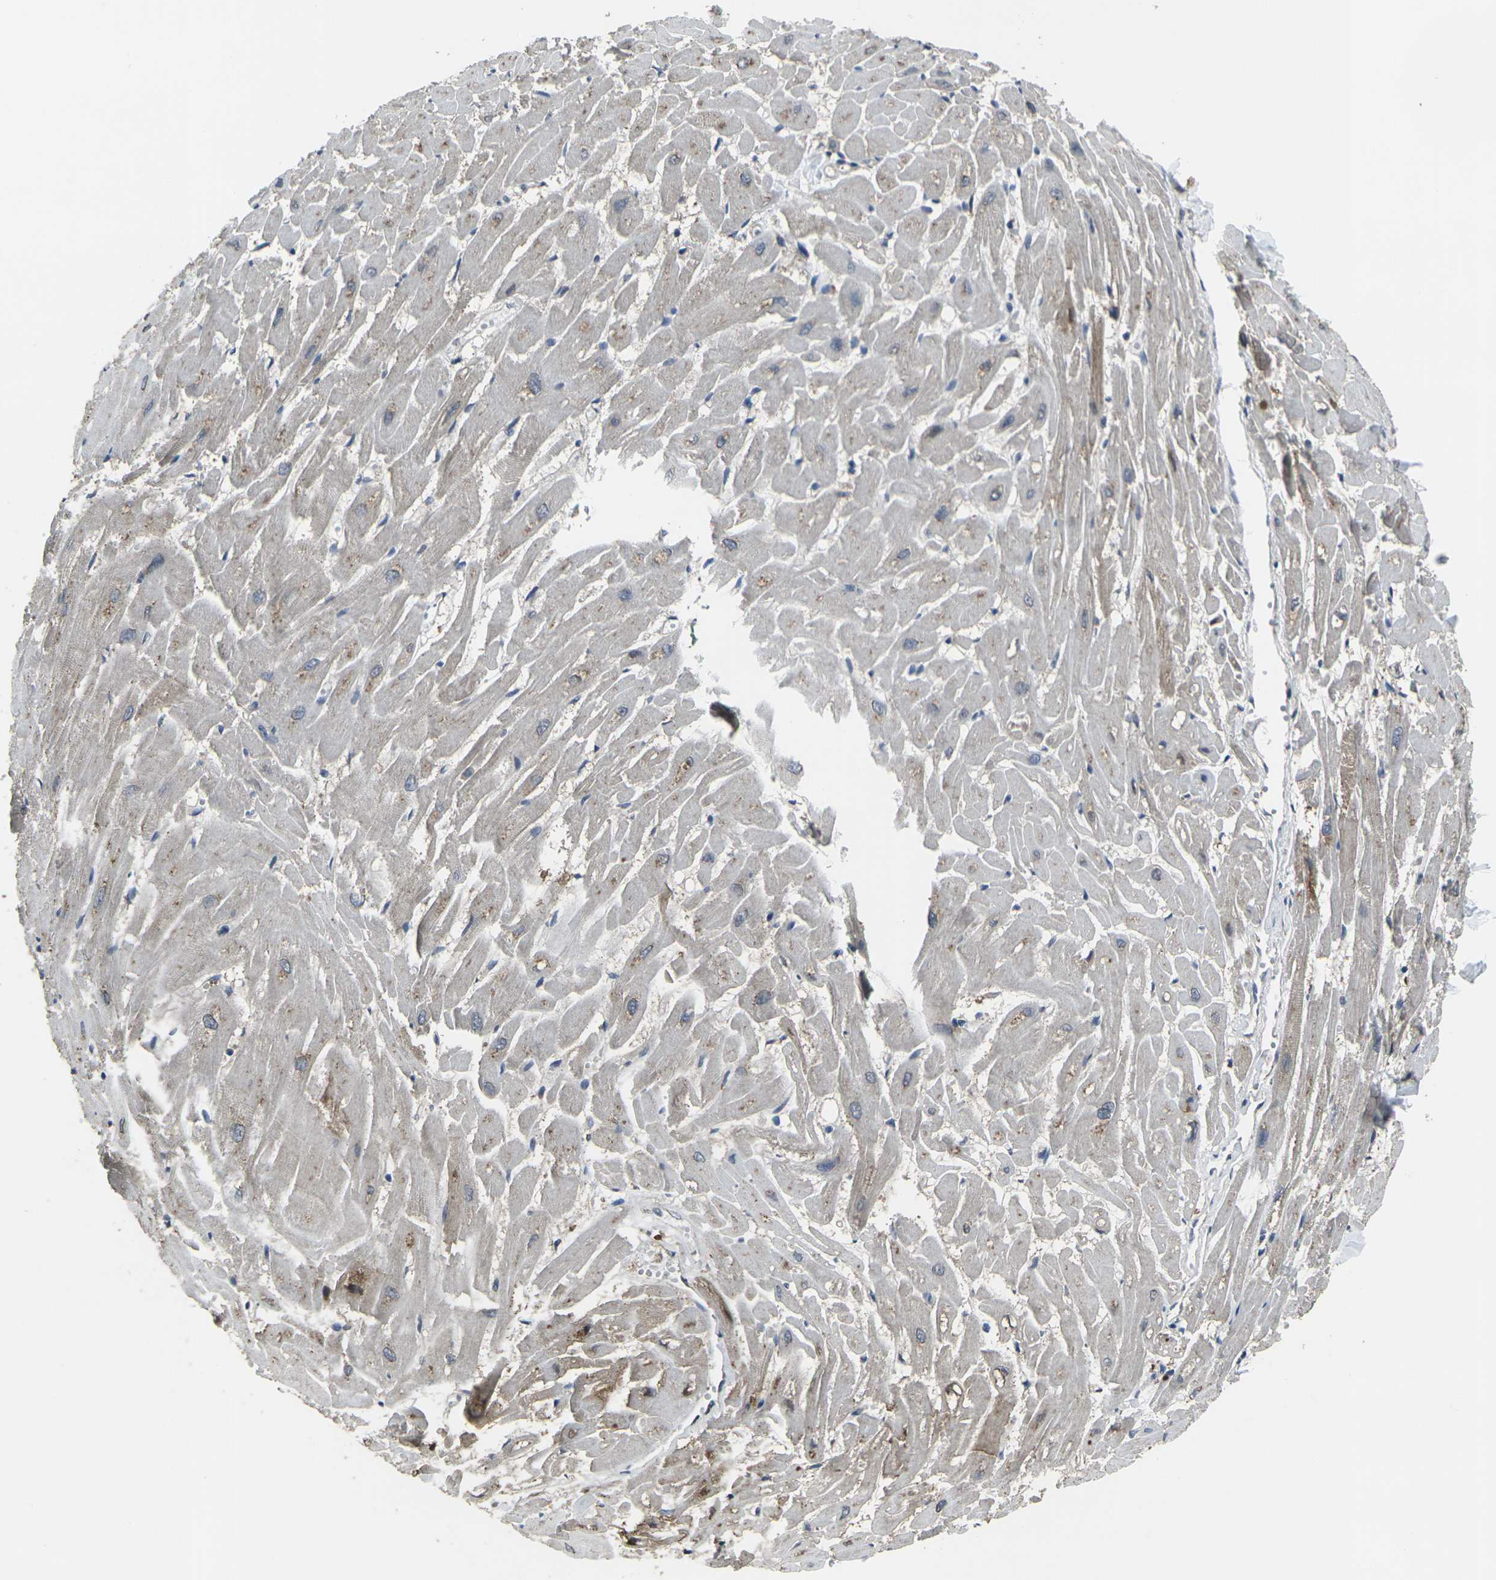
{"staining": {"intensity": "moderate", "quantity": "<25%", "location": "cytoplasmic/membranous"}, "tissue": "heart muscle", "cell_type": "Cardiomyocytes", "image_type": "normal", "snomed": [{"axis": "morphology", "description": "Normal tissue, NOS"}, {"axis": "topography", "description": "Heart"}], "caption": "Heart muscle stained with immunohistochemistry displays moderate cytoplasmic/membranous positivity in about <25% of cardiomyocytes. The staining was performed using DAB, with brown indicating positive protein expression. Nuclei are stained blue with hematoxylin.", "gene": "PRKACB", "patient": {"sex": "female", "age": 19}}